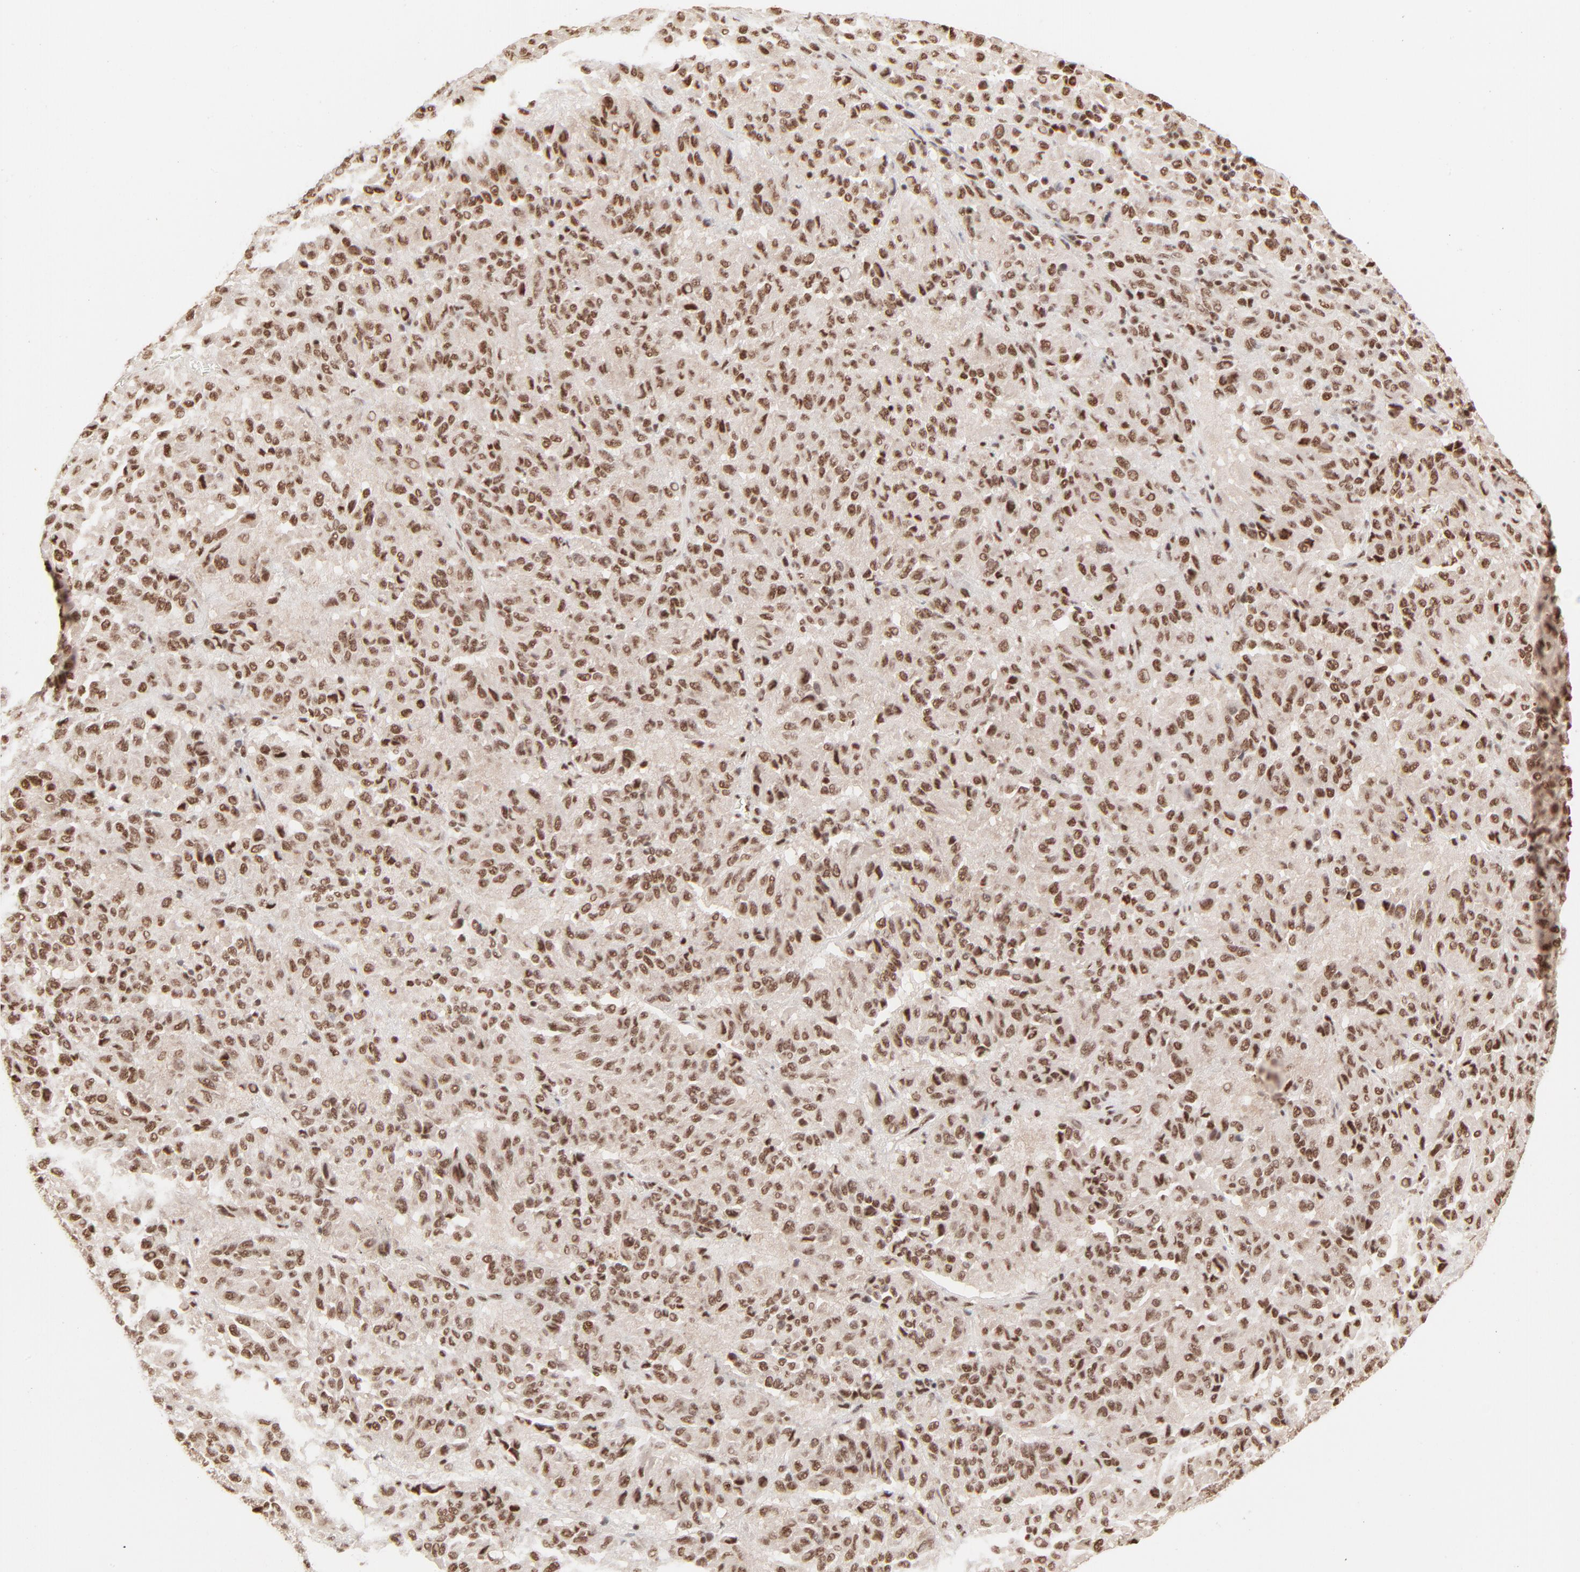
{"staining": {"intensity": "moderate", "quantity": ">75%", "location": "nuclear"}, "tissue": "melanoma", "cell_type": "Tumor cells", "image_type": "cancer", "snomed": [{"axis": "morphology", "description": "Malignant melanoma, Metastatic site"}, {"axis": "topography", "description": "Lung"}], "caption": "An IHC histopathology image of neoplastic tissue is shown. Protein staining in brown shows moderate nuclear positivity in melanoma within tumor cells. (Stains: DAB in brown, nuclei in blue, Microscopy: brightfield microscopy at high magnification).", "gene": "TARDBP", "patient": {"sex": "male", "age": 64}}